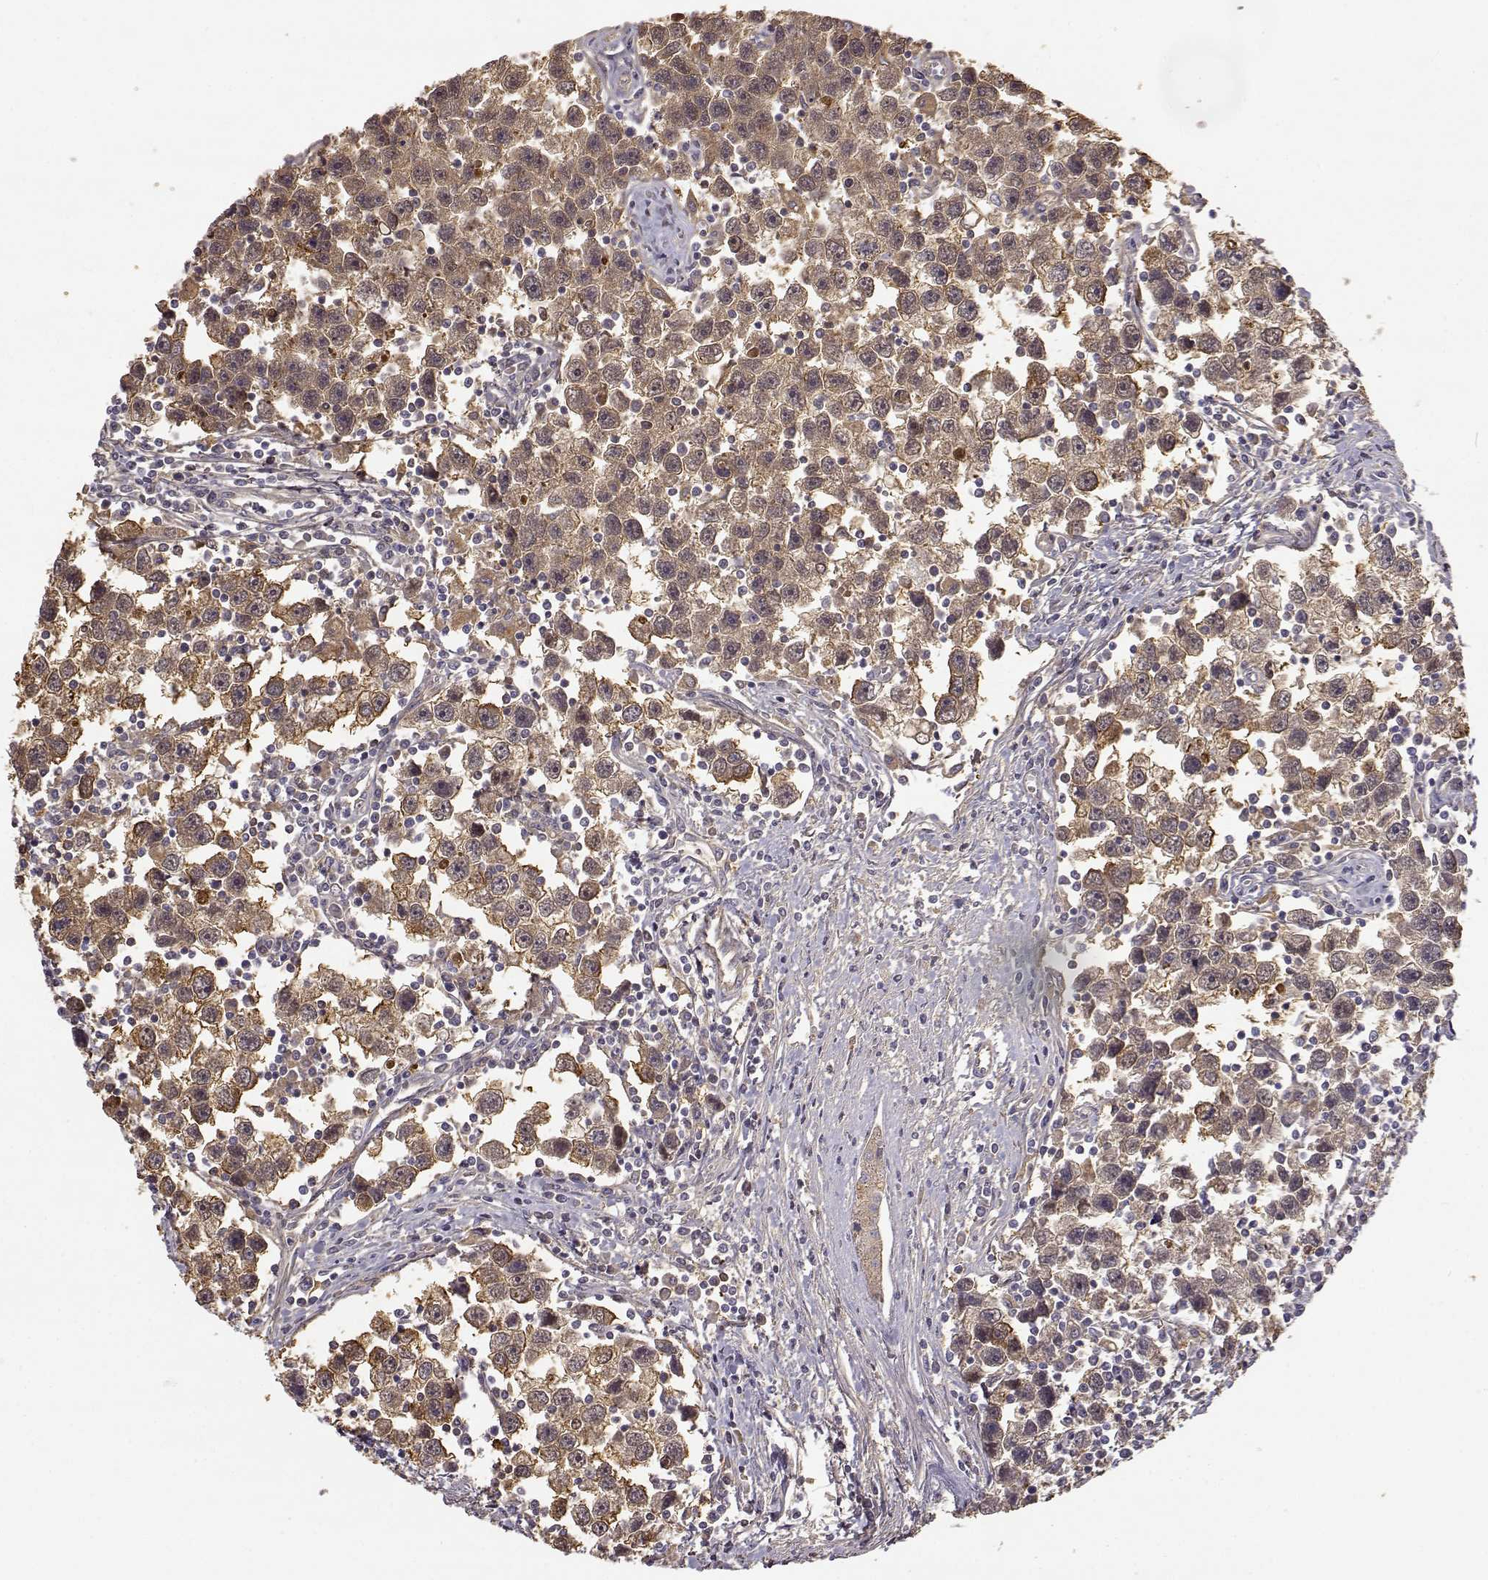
{"staining": {"intensity": "weak", "quantity": ">75%", "location": "cytoplasmic/membranous"}, "tissue": "testis cancer", "cell_type": "Tumor cells", "image_type": "cancer", "snomed": [{"axis": "morphology", "description": "Seminoma, NOS"}, {"axis": "topography", "description": "Testis"}], "caption": "Immunohistochemistry (IHC) staining of testis seminoma, which demonstrates low levels of weak cytoplasmic/membranous expression in approximately >75% of tumor cells indicating weak cytoplasmic/membranous protein expression. The staining was performed using DAB (3,3'-diaminobenzidine) (brown) for protein detection and nuclei were counterstained in hematoxylin (blue).", "gene": "CRIM1", "patient": {"sex": "male", "age": 30}}